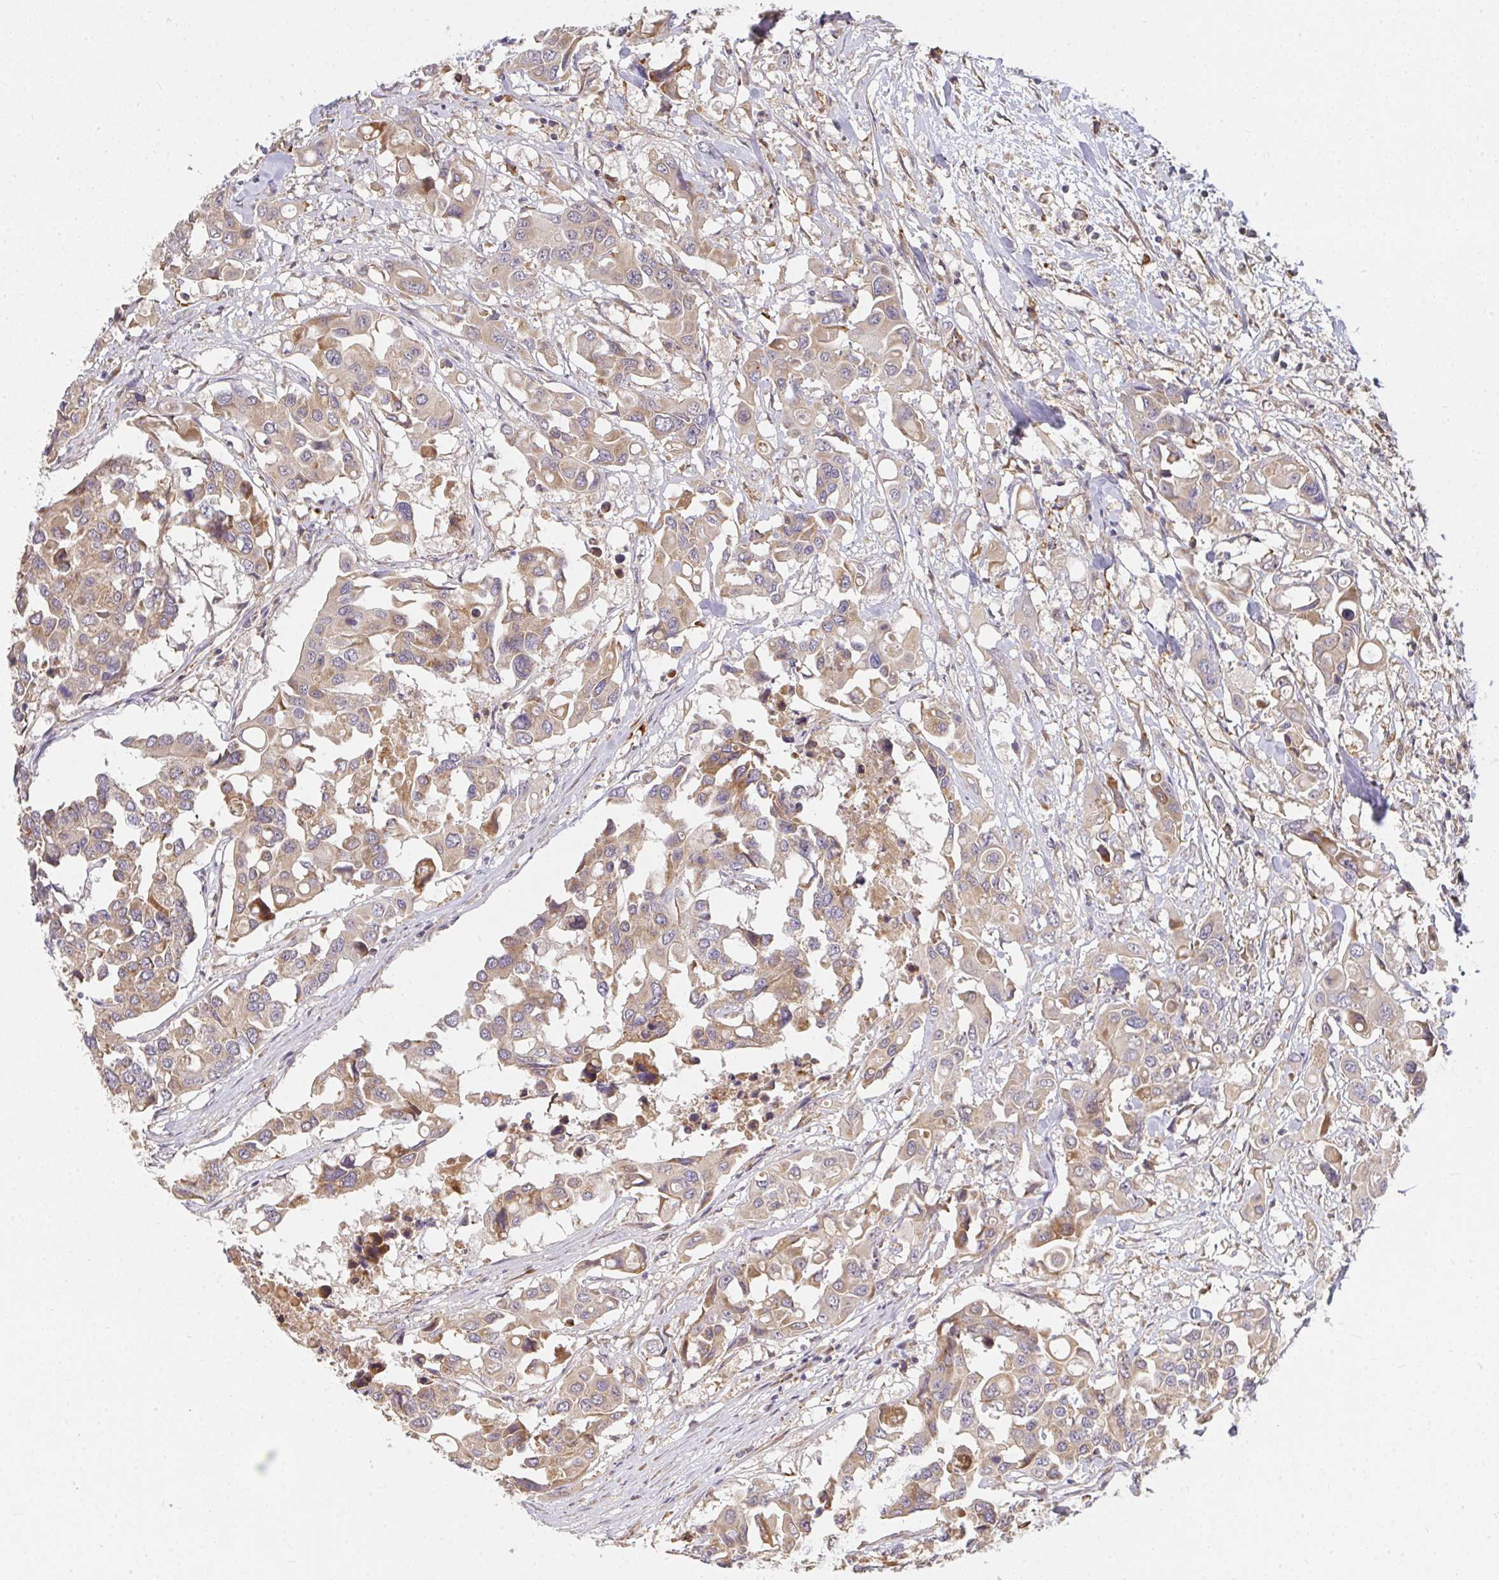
{"staining": {"intensity": "weak", "quantity": ">75%", "location": "cytoplasmic/membranous"}, "tissue": "colorectal cancer", "cell_type": "Tumor cells", "image_type": "cancer", "snomed": [{"axis": "morphology", "description": "Adenocarcinoma, NOS"}, {"axis": "topography", "description": "Colon"}], "caption": "An IHC micrograph of tumor tissue is shown. Protein staining in brown shows weak cytoplasmic/membranous positivity in colorectal cancer (adenocarcinoma) within tumor cells. The staining was performed using DAB (3,3'-diaminobenzidine) to visualize the protein expression in brown, while the nuclei were stained in blue with hematoxylin (Magnification: 20x).", "gene": "B4GALT6", "patient": {"sex": "male", "age": 77}}